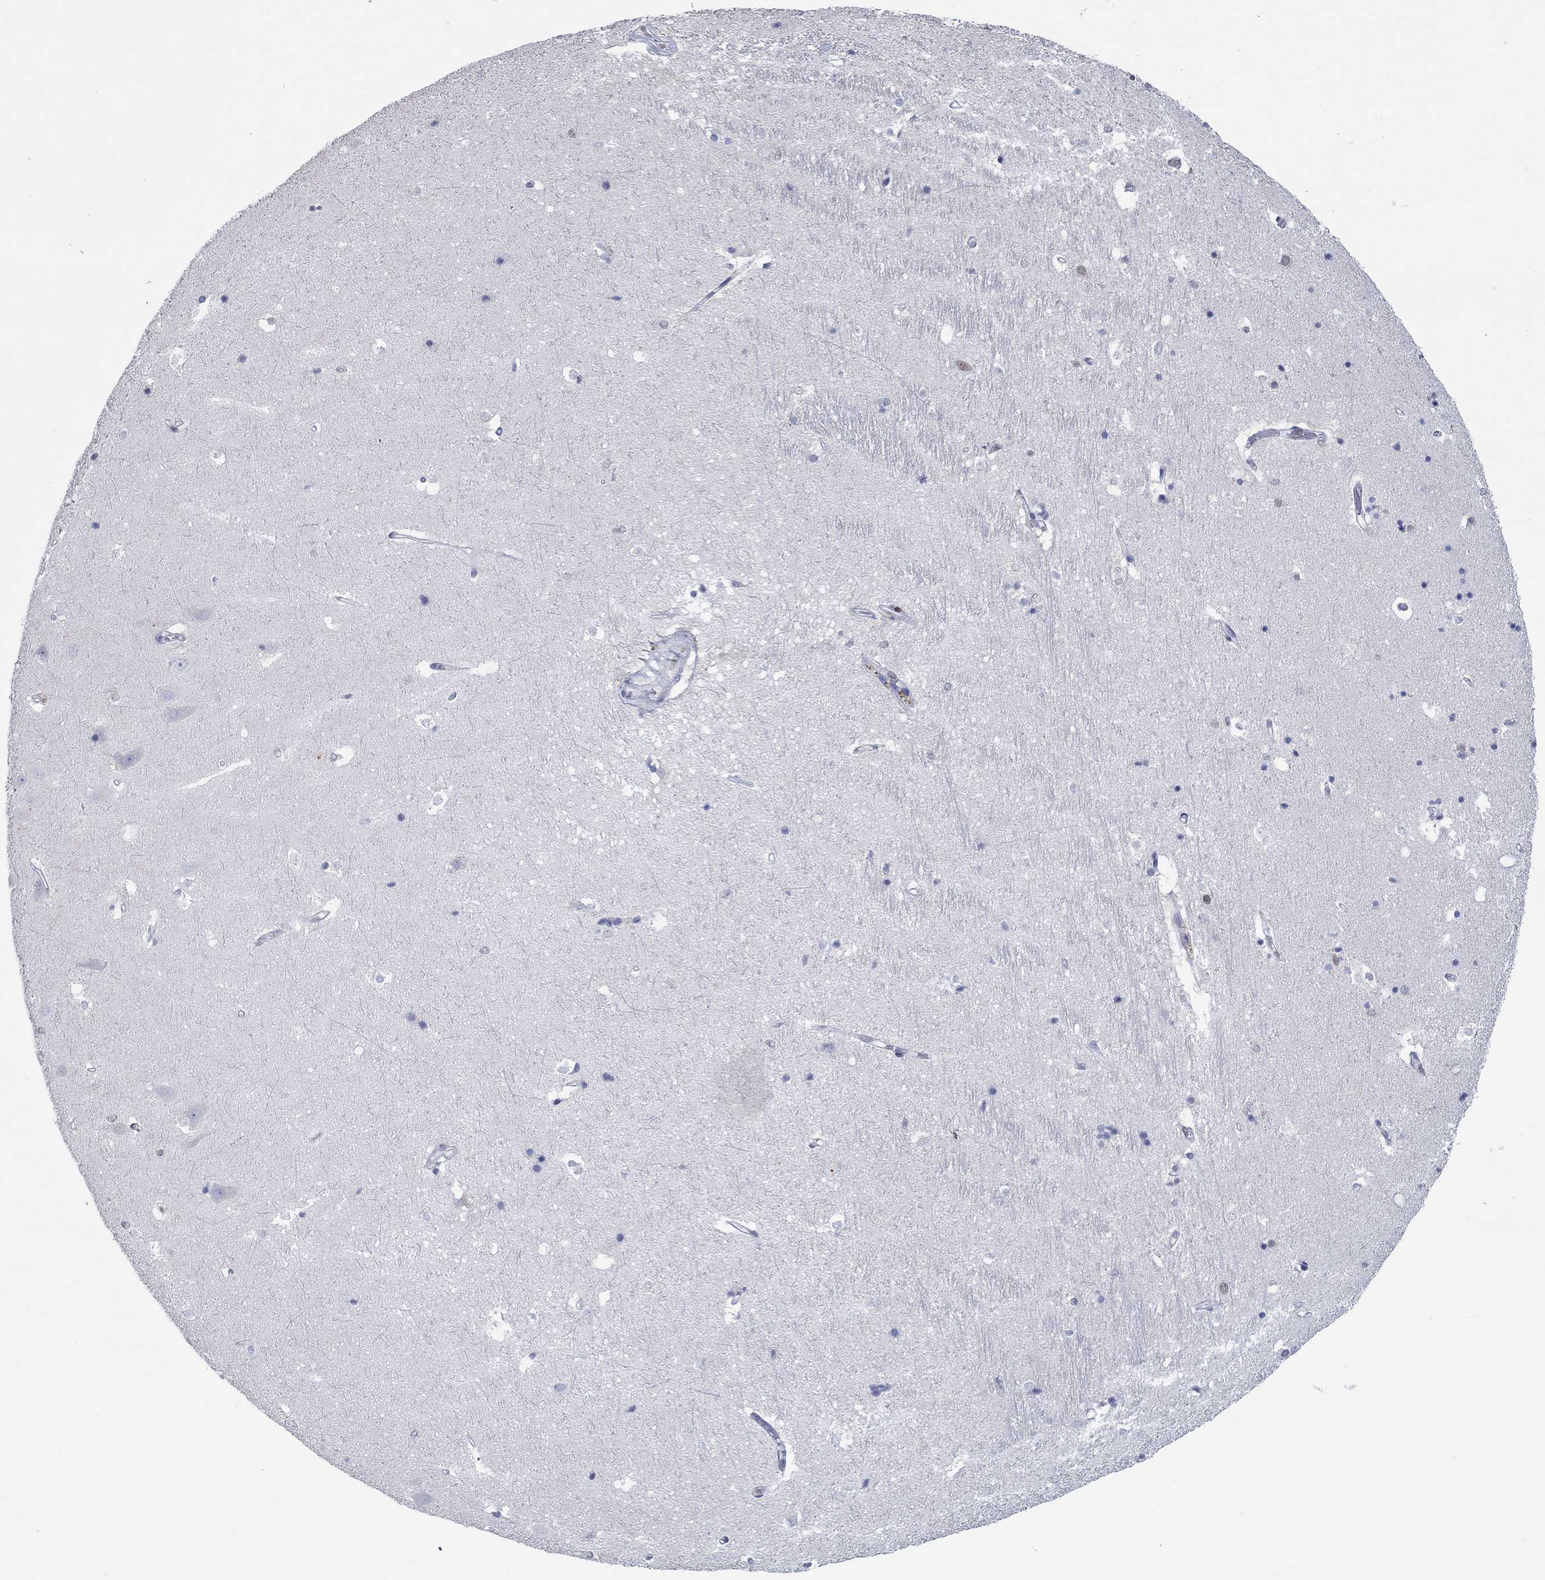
{"staining": {"intensity": "negative", "quantity": "none", "location": "none"}, "tissue": "hippocampus", "cell_type": "Glial cells", "image_type": "normal", "snomed": [{"axis": "morphology", "description": "Normal tissue, NOS"}, {"axis": "topography", "description": "Hippocampus"}], "caption": "The photomicrograph demonstrates no significant staining in glial cells of hippocampus.", "gene": "GATA2", "patient": {"sex": "male", "age": 44}}